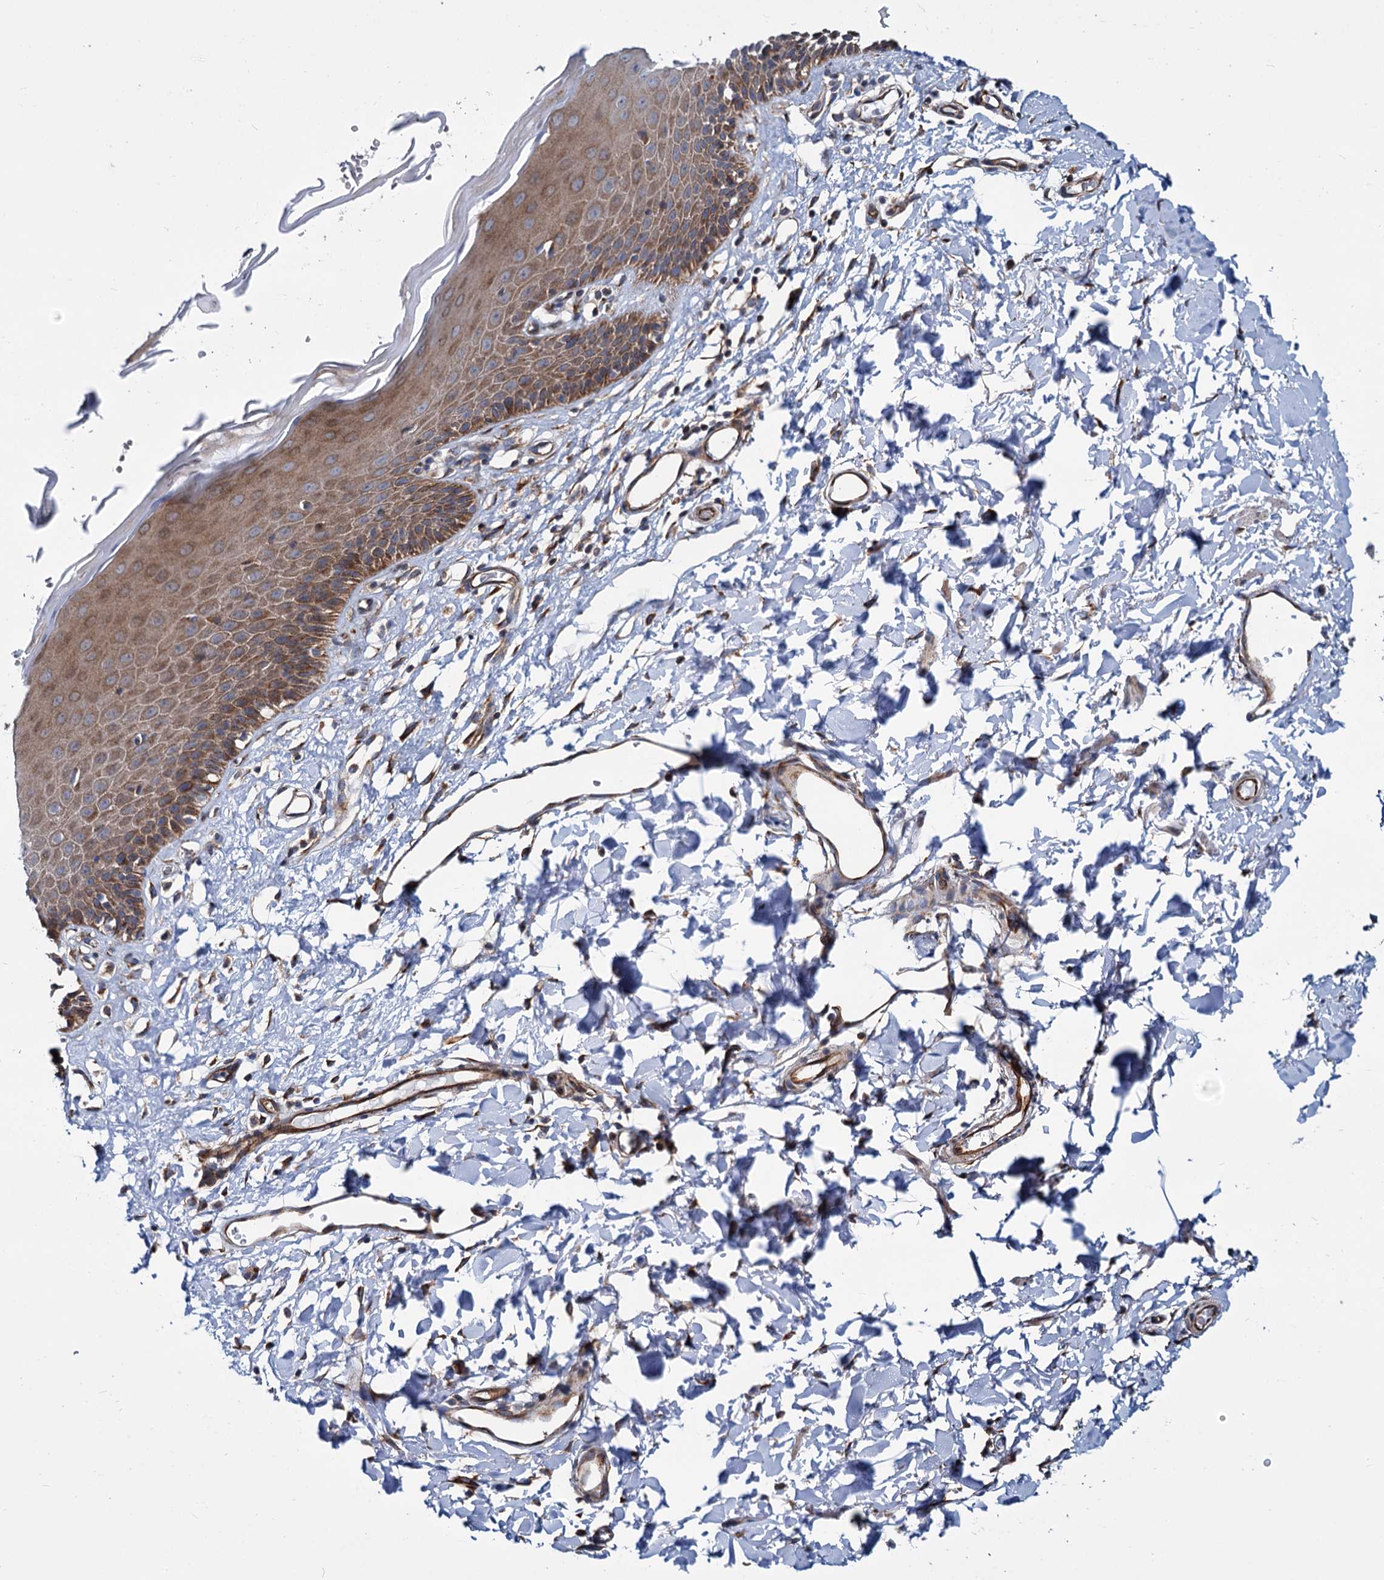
{"staining": {"intensity": "moderate", "quantity": "25%-75%", "location": "cytoplasmic/membranous"}, "tissue": "skin", "cell_type": "Epidermal cells", "image_type": "normal", "snomed": [{"axis": "morphology", "description": "Normal tissue, NOS"}, {"axis": "topography", "description": "Vulva"}], "caption": "DAB (3,3'-diaminobenzidine) immunohistochemical staining of benign human skin displays moderate cytoplasmic/membranous protein staining in approximately 25%-75% of epidermal cells. Immunohistochemistry (ihc) stains the protein of interest in brown and the nuclei are stained blue.", "gene": "PSEN1", "patient": {"sex": "female", "age": 68}}